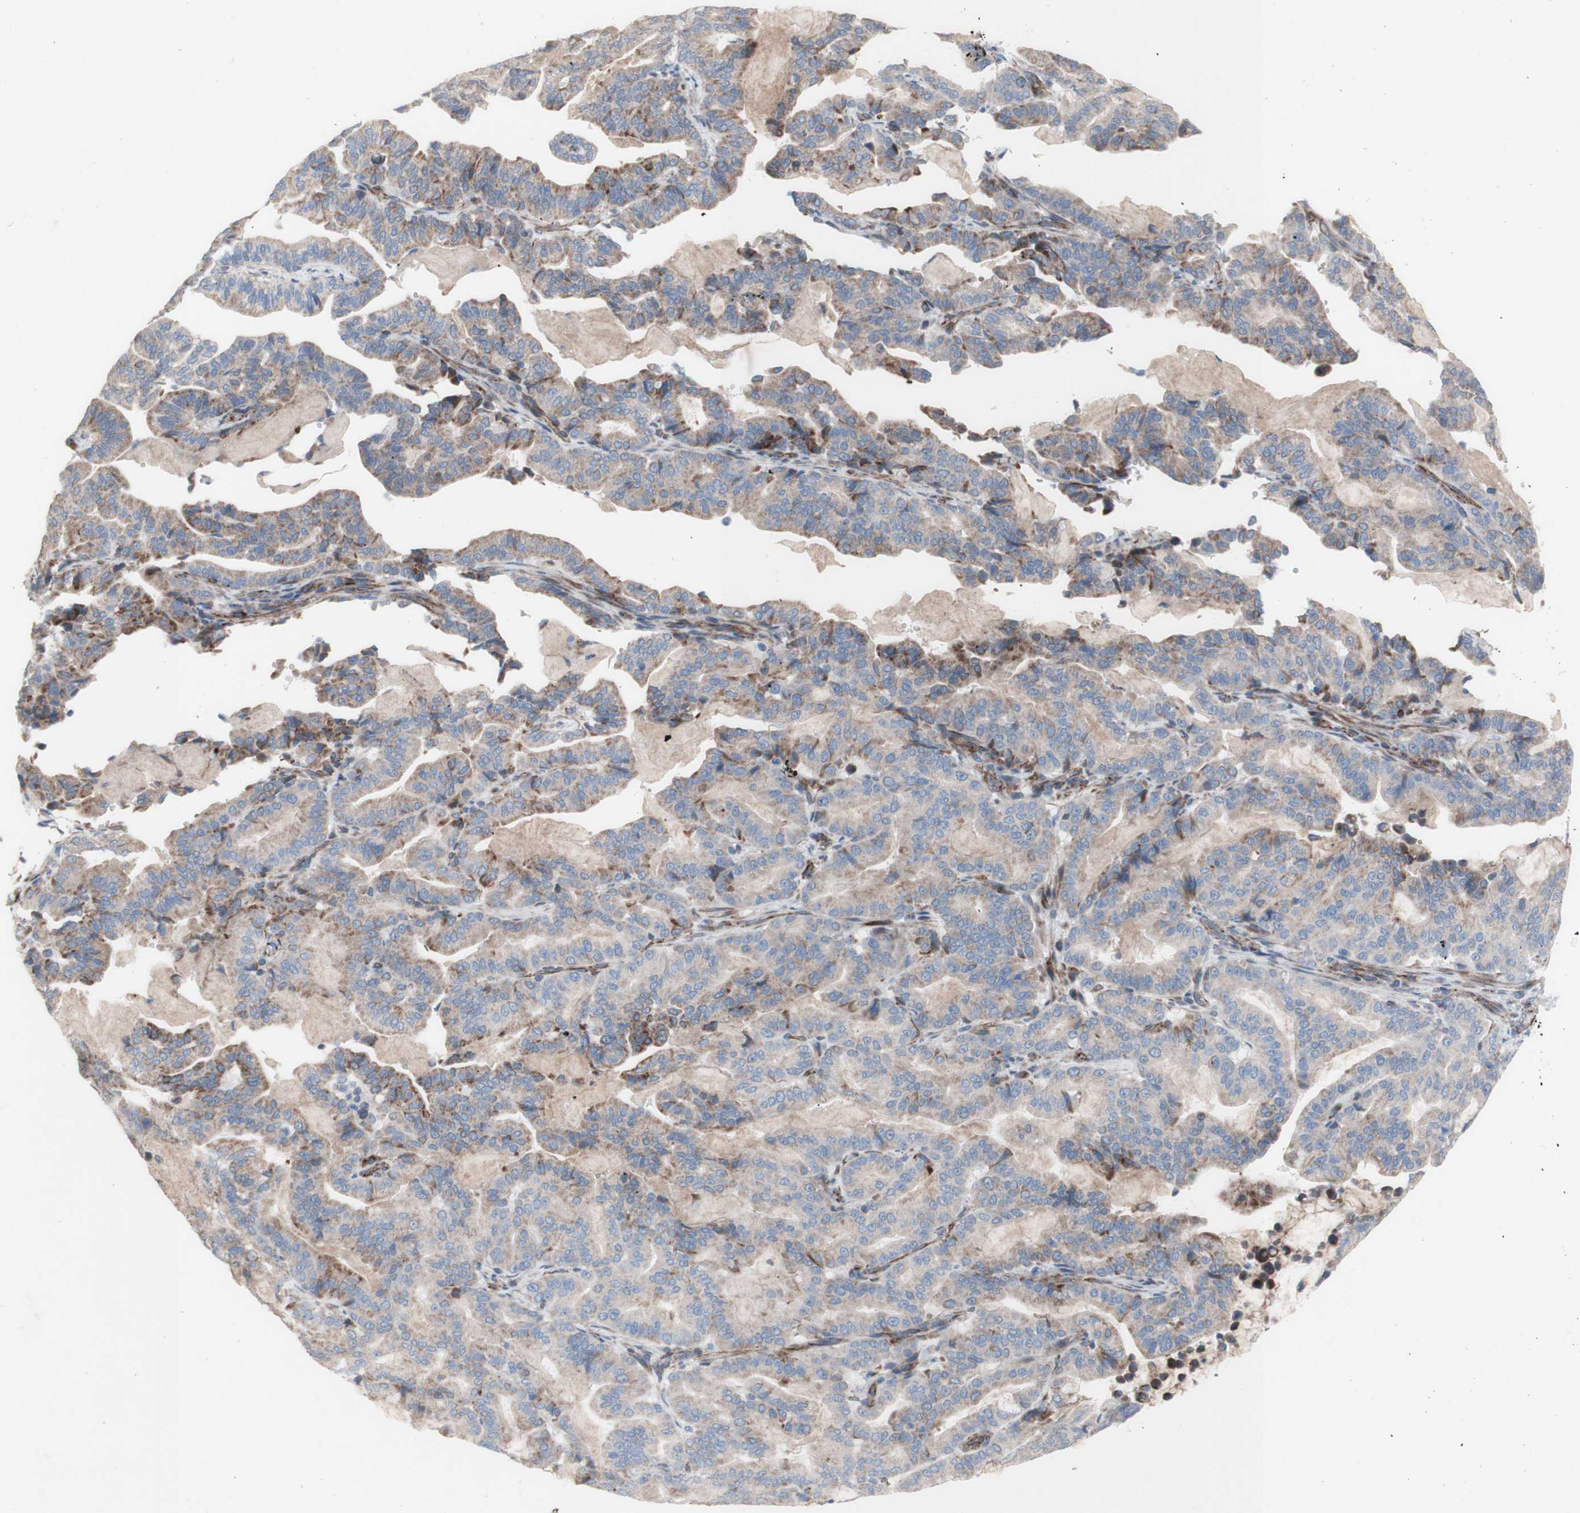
{"staining": {"intensity": "weak", "quantity": ">75%", "location": "cytoplasmic/membranous"}, "tissue": "pancreatic cancer", "cell_type": "Tumor cells", "image_type": "cancer", "snomed": [{"axis": "morphology", "description": "Adenocarcinoma, NOS"}, {"axis": "topography", "description": "Pancreas"}], "caption": "Protein staining of adenocarcinoma (pancreatic) tissue displays weak cytoplasmic/membranous expression in about >75% of tumor cells.", "gene": "AGPAT5", "patient": {"sex": "male", "age": 63}}